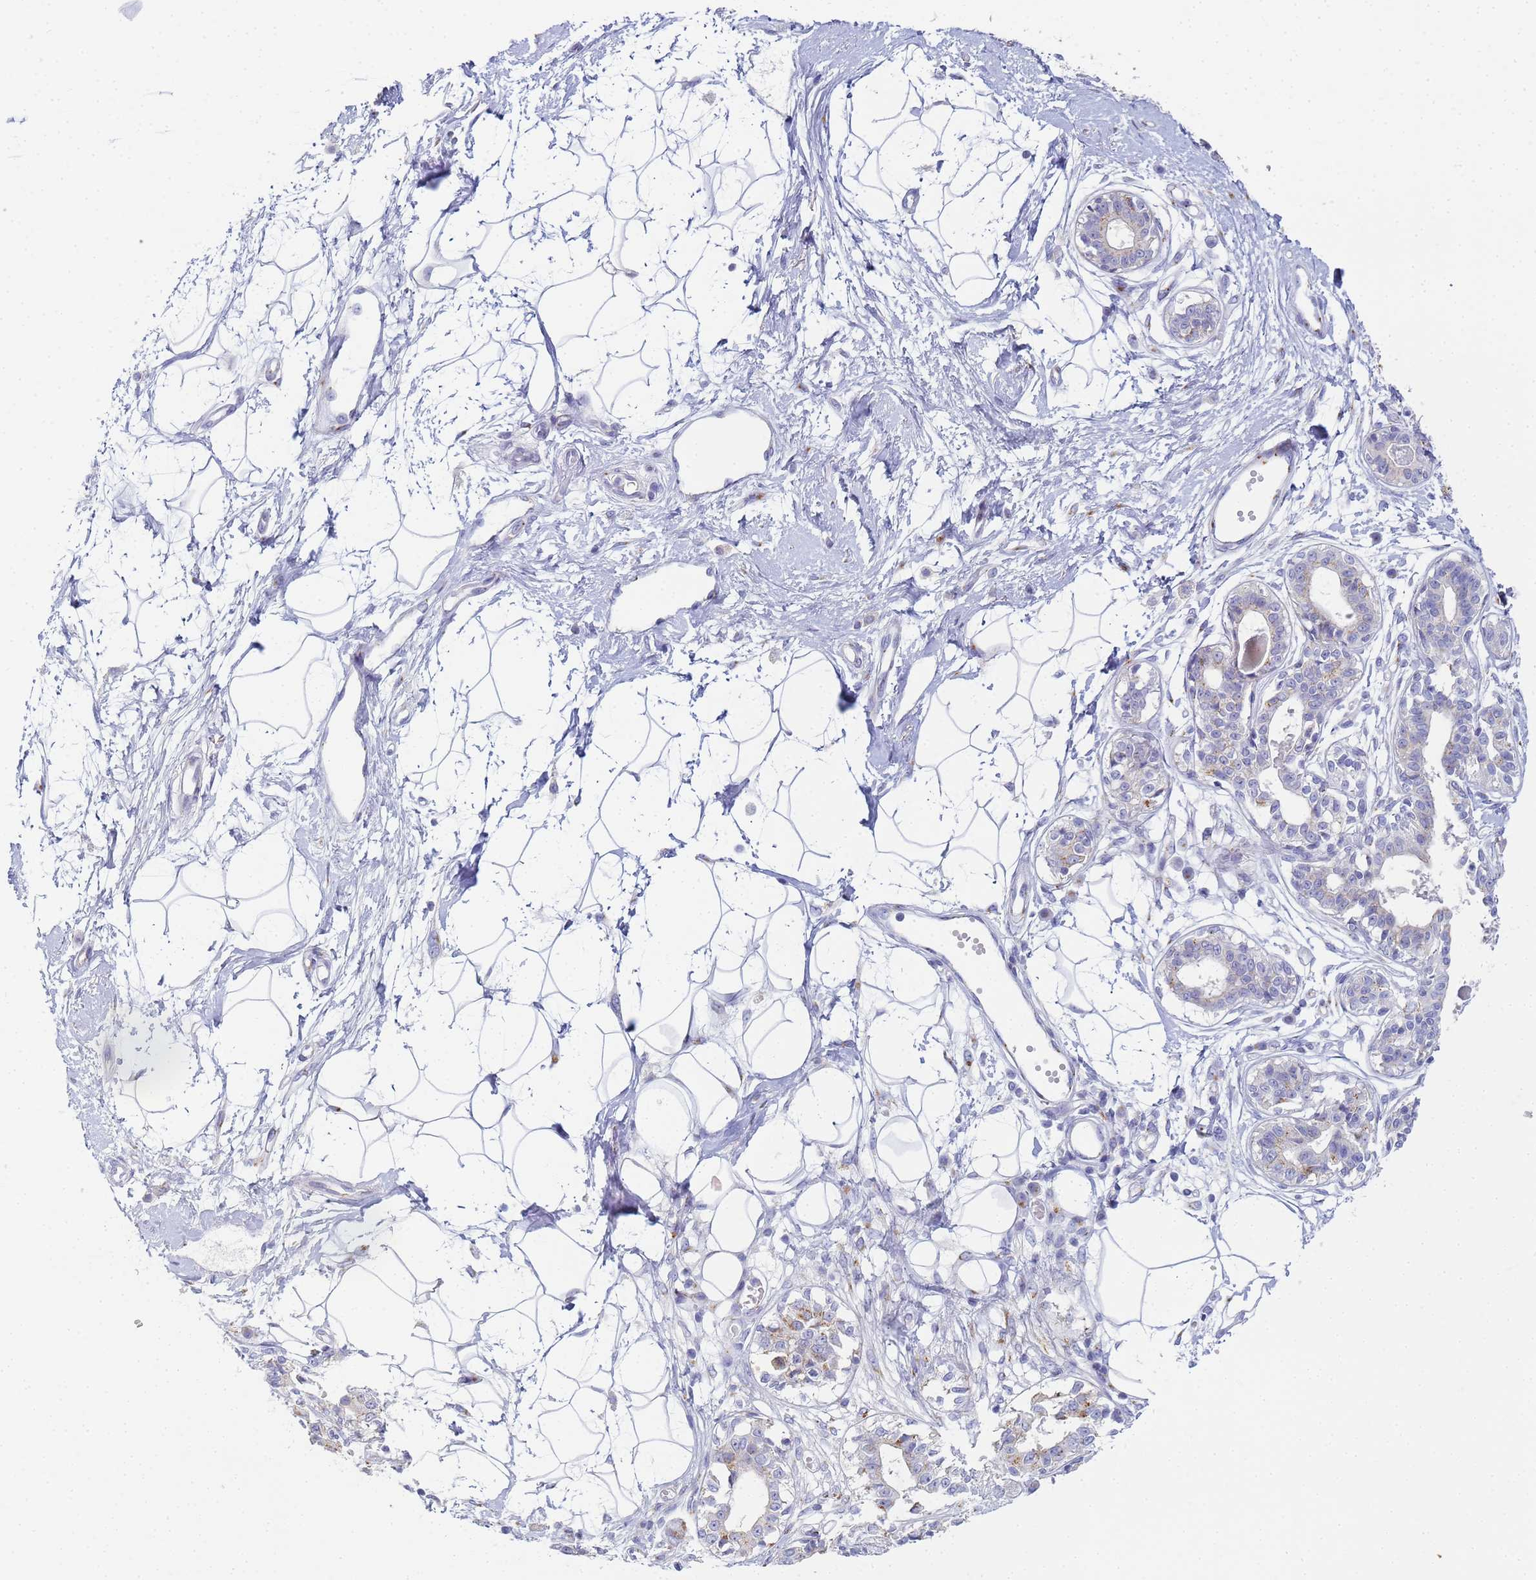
{"staining": {"intensity": "negative", "quantity": "none", "location": "none"}, "tissue": "breast", "cell_type": "Adipocytes", "image_type": "normal", "snomed": [{"axis": "morphology", "description": "Normal tissue, NOS"}, {"axis": "topography", "description": "Breast"}], "caption": "Breast was stained to show a protein in brown. There is no significant staining in adipocytes.", "gene": "CR1", "patient": {"sex": "female", "age": 45}}